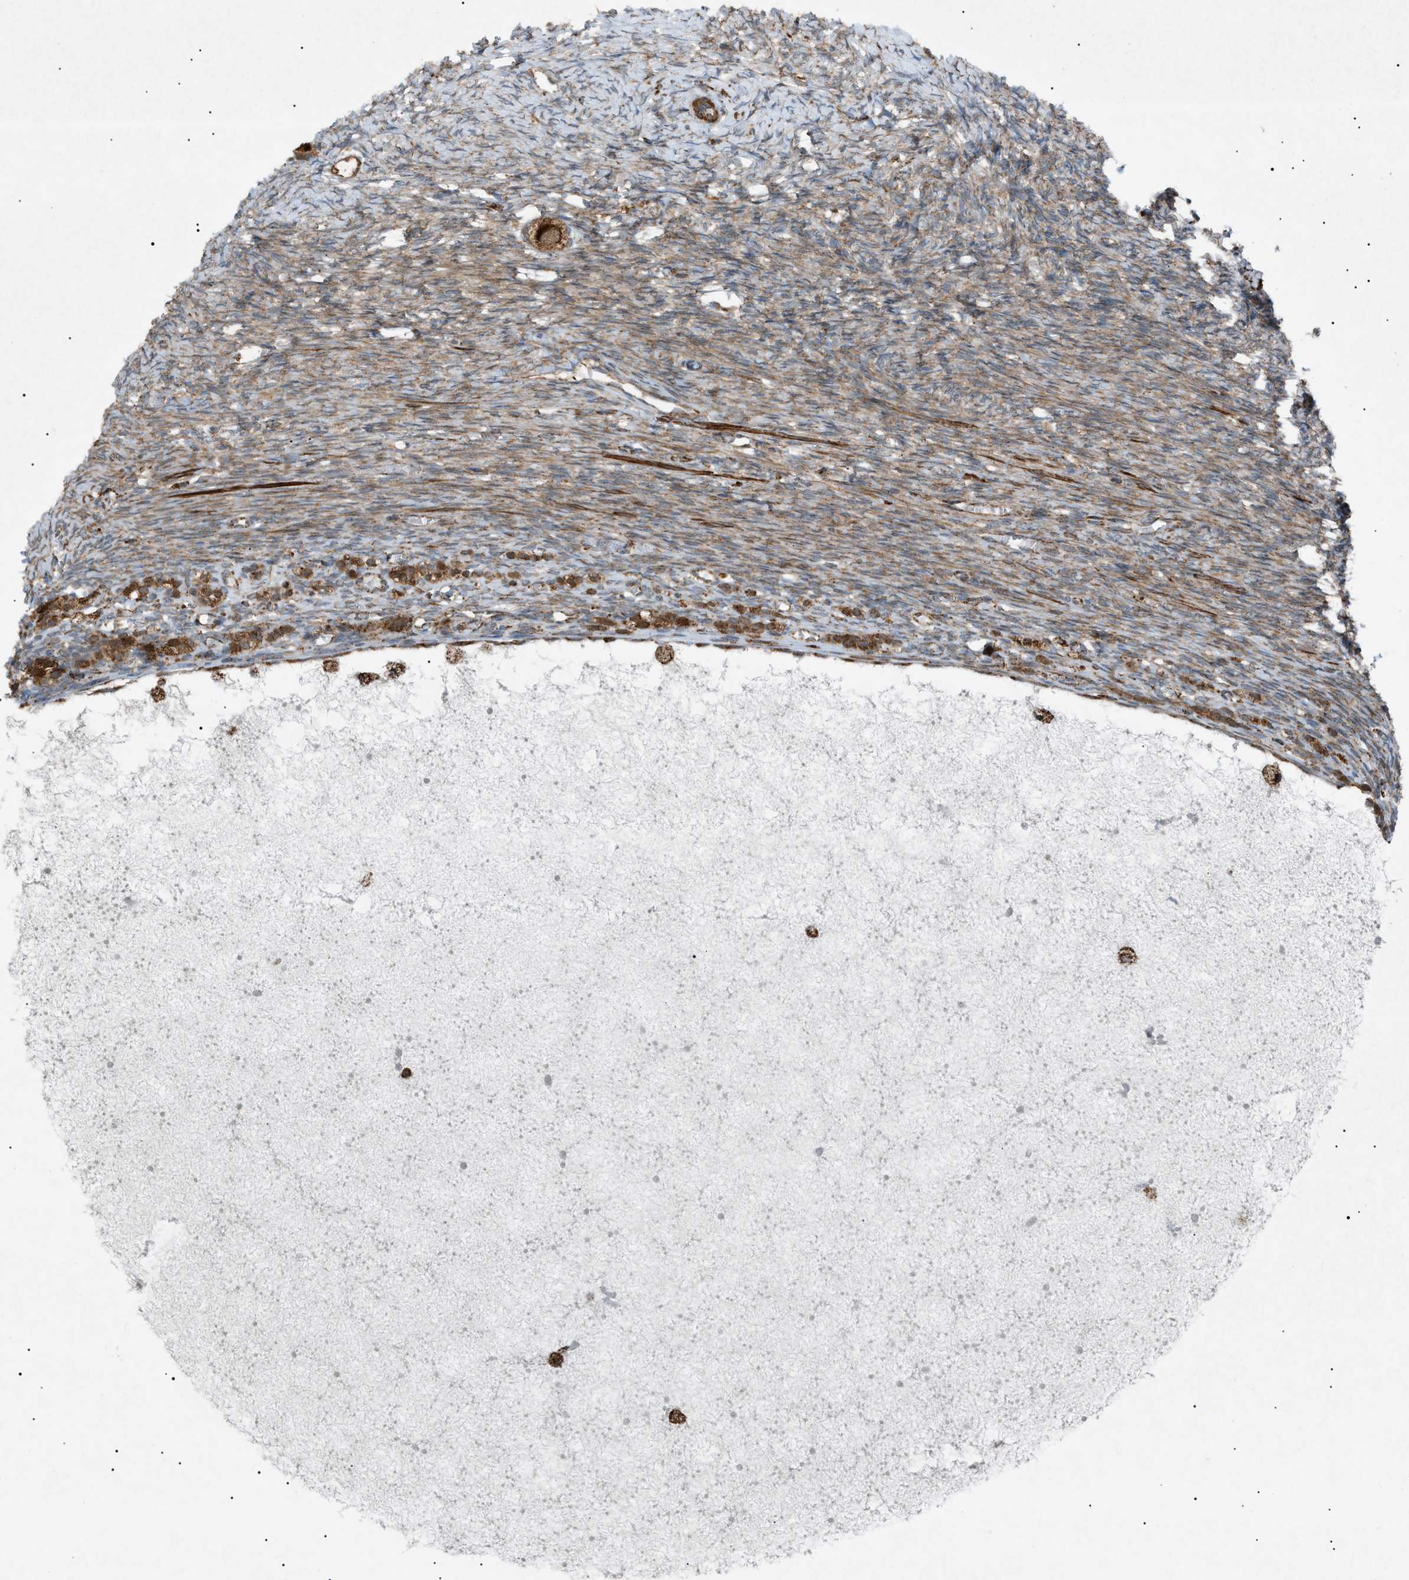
{"staining": {"intensity": "strong", "quantity": ">75%", "location": "cytoplasmic/membranous"}, "tissue": "ovary", "cell_type": "Follicle cells", "image_type": "normal", "snomed": [{"axis": "morphology", "description": "Normal tissue, NOS"}, {"axis": "topography", "description": "Ovary"}], "caption": "Protein expression analysis of unremarkable ovary demonstrates strong cytoplasmic/membranous positivity in about >75% of follicle cells.", "gene": "C1GALT1C1", "patient": {"sex": "female", "age": 27}}